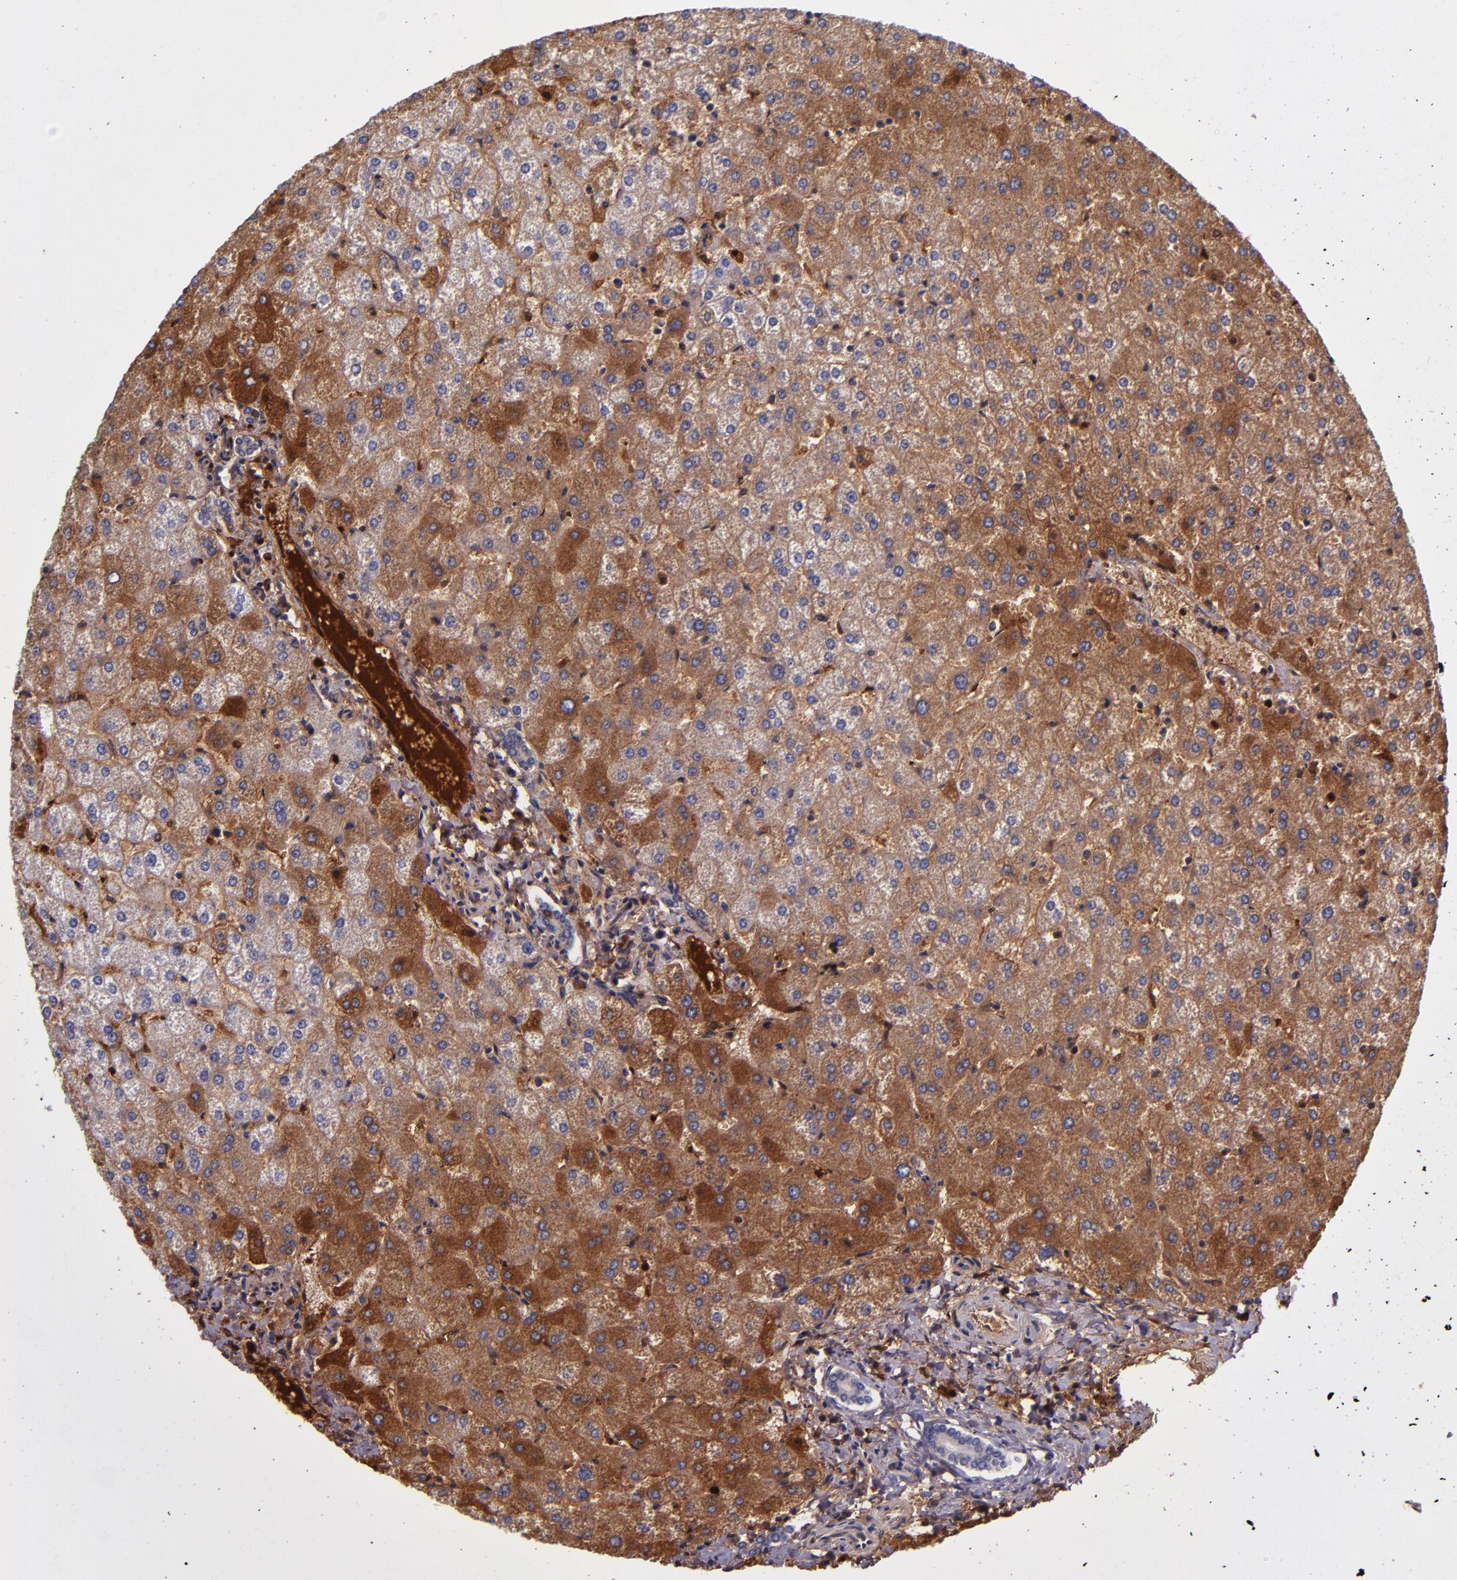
{"staining": {"intensity": "weak", "quantity": "25%-75%", "location": "cytoplasmic/membranous"}, "tissue": "liver", "cell_type": "Cholangiocytes", "image_type": "normal", "snomed": [{"axis": "morphology", "description": "Normal tissue, NOS"}, {"axis": "topography", "description": "Liver"}], "caption": "Protein analysis of benign liver reveals weak cytoplasmic/membranous expression in approximately 25%-75% of cholangiocytes.", "gene": "CLEC3B", "patient": {"sex": "female", "age": 32}}